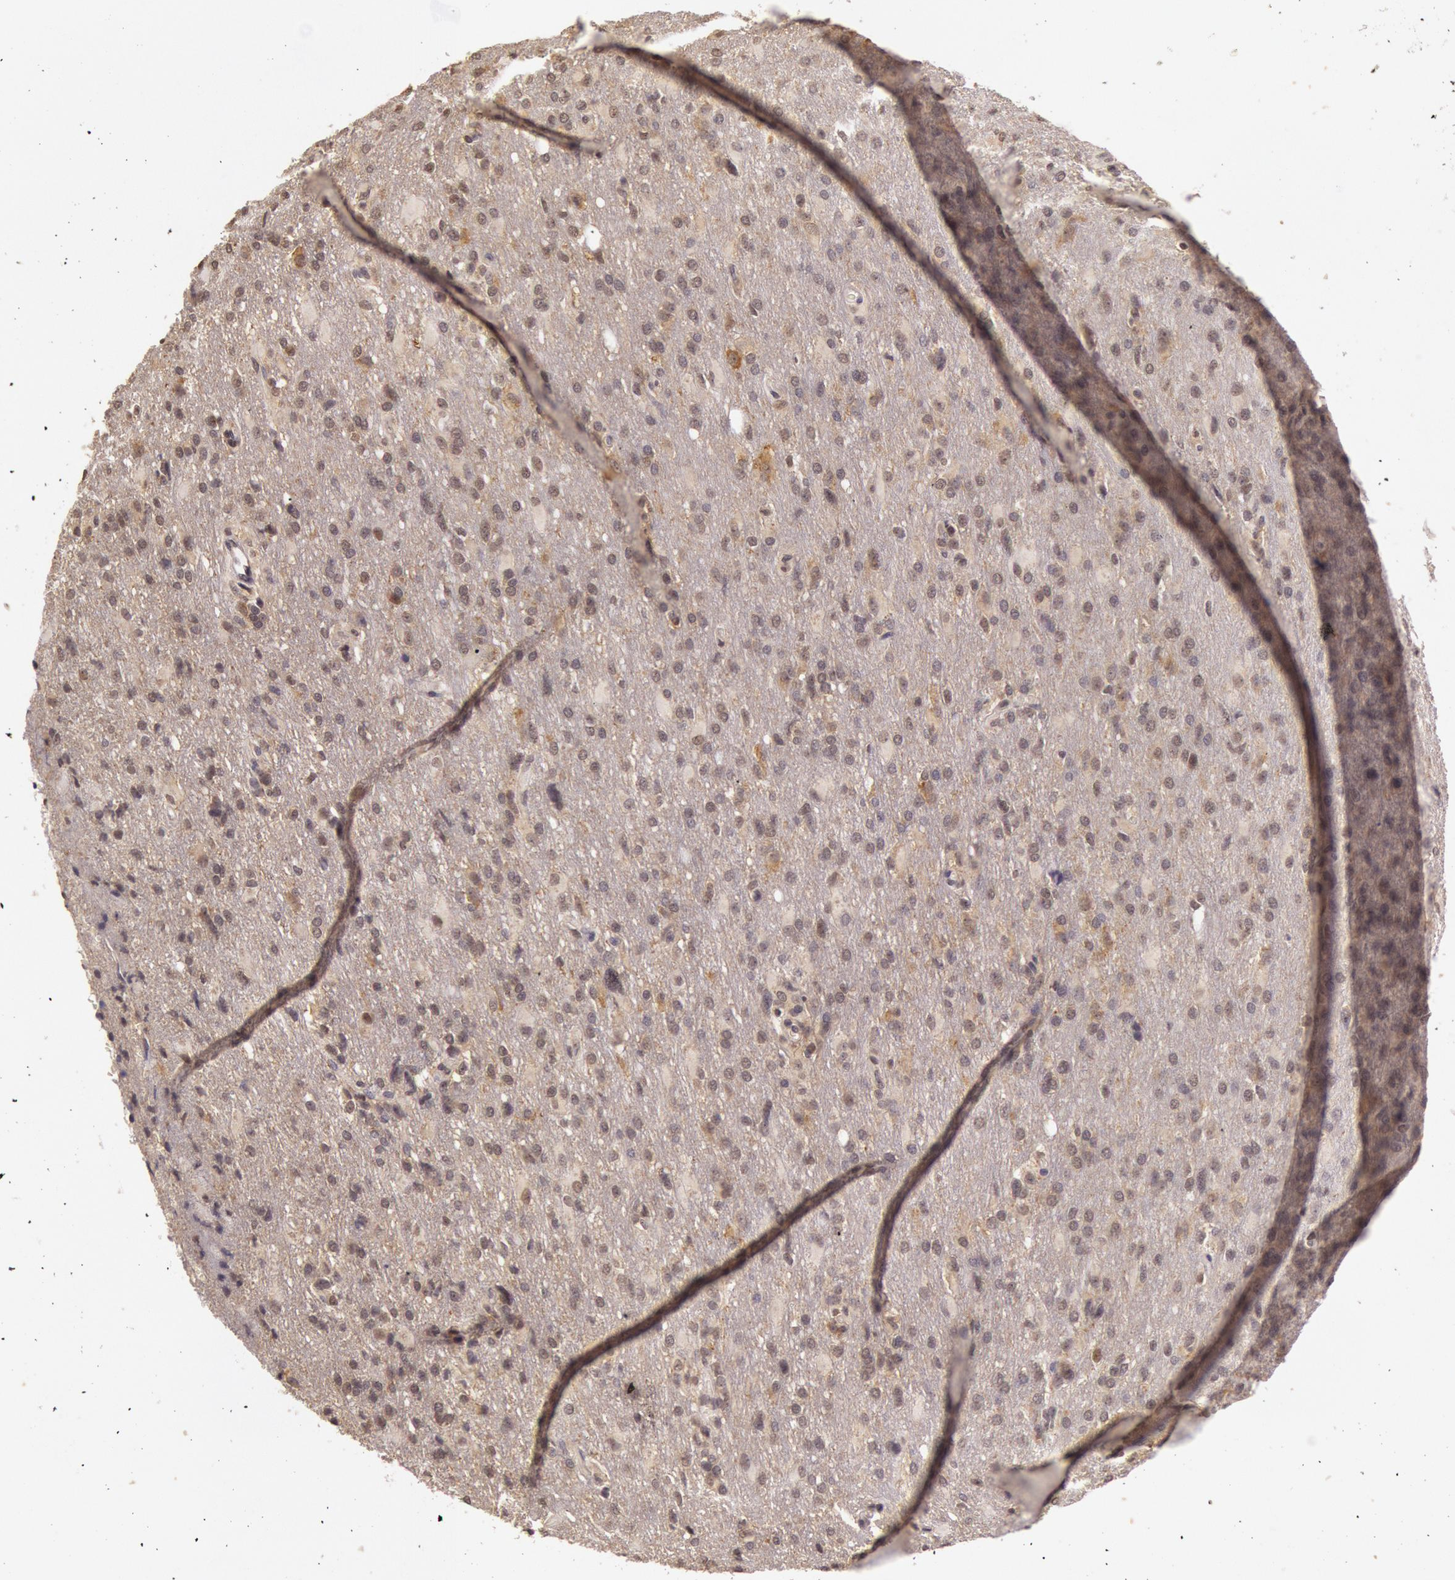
{"staining": {"intensity": "weak", "quantity": "25%-75%", "location": "cytoplasmic/membranous"}, "tissue": "glioma", "cell_type": "Tumor cells", "image_type": "cancer", "snomed": [{"axis": "morphology", "description": "Glioma, malignant, High grade"}, {"axis": "topography", "description": "Brain"}], "caption": "DAB immunohistochemical staining of human malignant glioma (high-grade) demonstrates weak cytoplasmic/membranous protein staining in about 25%-75% of tumor cells. Using DAB (3,3'-diaminobenzidine) (brown) and hematoxylin (blue) stains, captured at high magnification using brightfield microscopy.", "gene": "RTL10", "patient": {"sex": "male", "age": 68}}